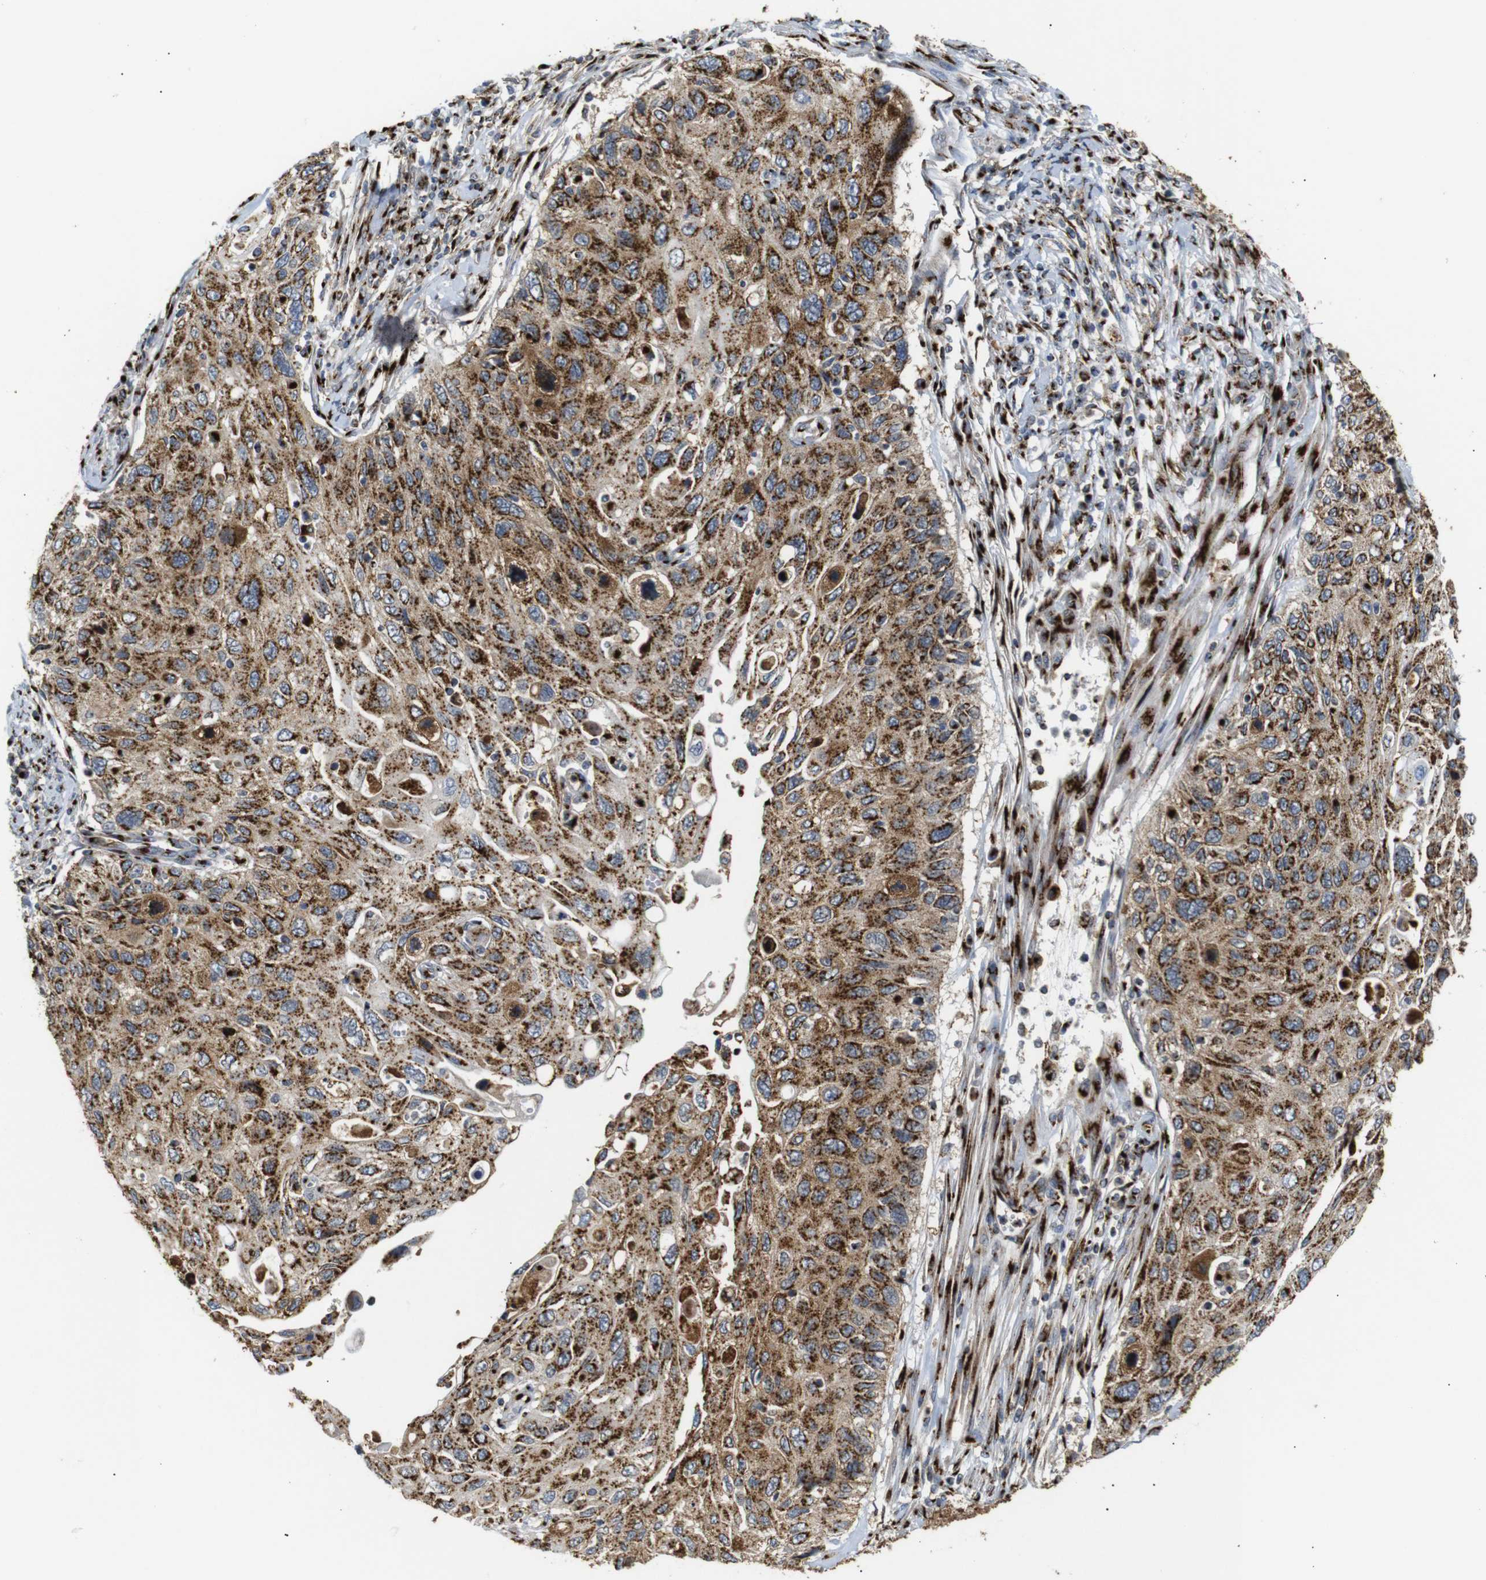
{"staining": {"intensity": "strong", "quantity": ">75%", "location": "cytoplasmic/membranous"}, "tissue": "cervical cancer", "cell_type": "Tumor cells", "image_type": "cancer", "snomed": [{"axis": "morphology", "description": "Squamous cell carcinoma, NOS"}, {"axis": "topography", "description": "Cervix"}], "caption": "Immunohistochemistry (IHC) micrograph of neoplastic tissue: cervical cancer stained using immunohistochemistry reveals high levels of strong protein expression localized specifically in the cytoplasmic/membranous of tumor cells, appearing as a cytoplasmic/membranous brown color.", "gene": "TGOLN2", "patient": {"sex": "female", "age": 70}}